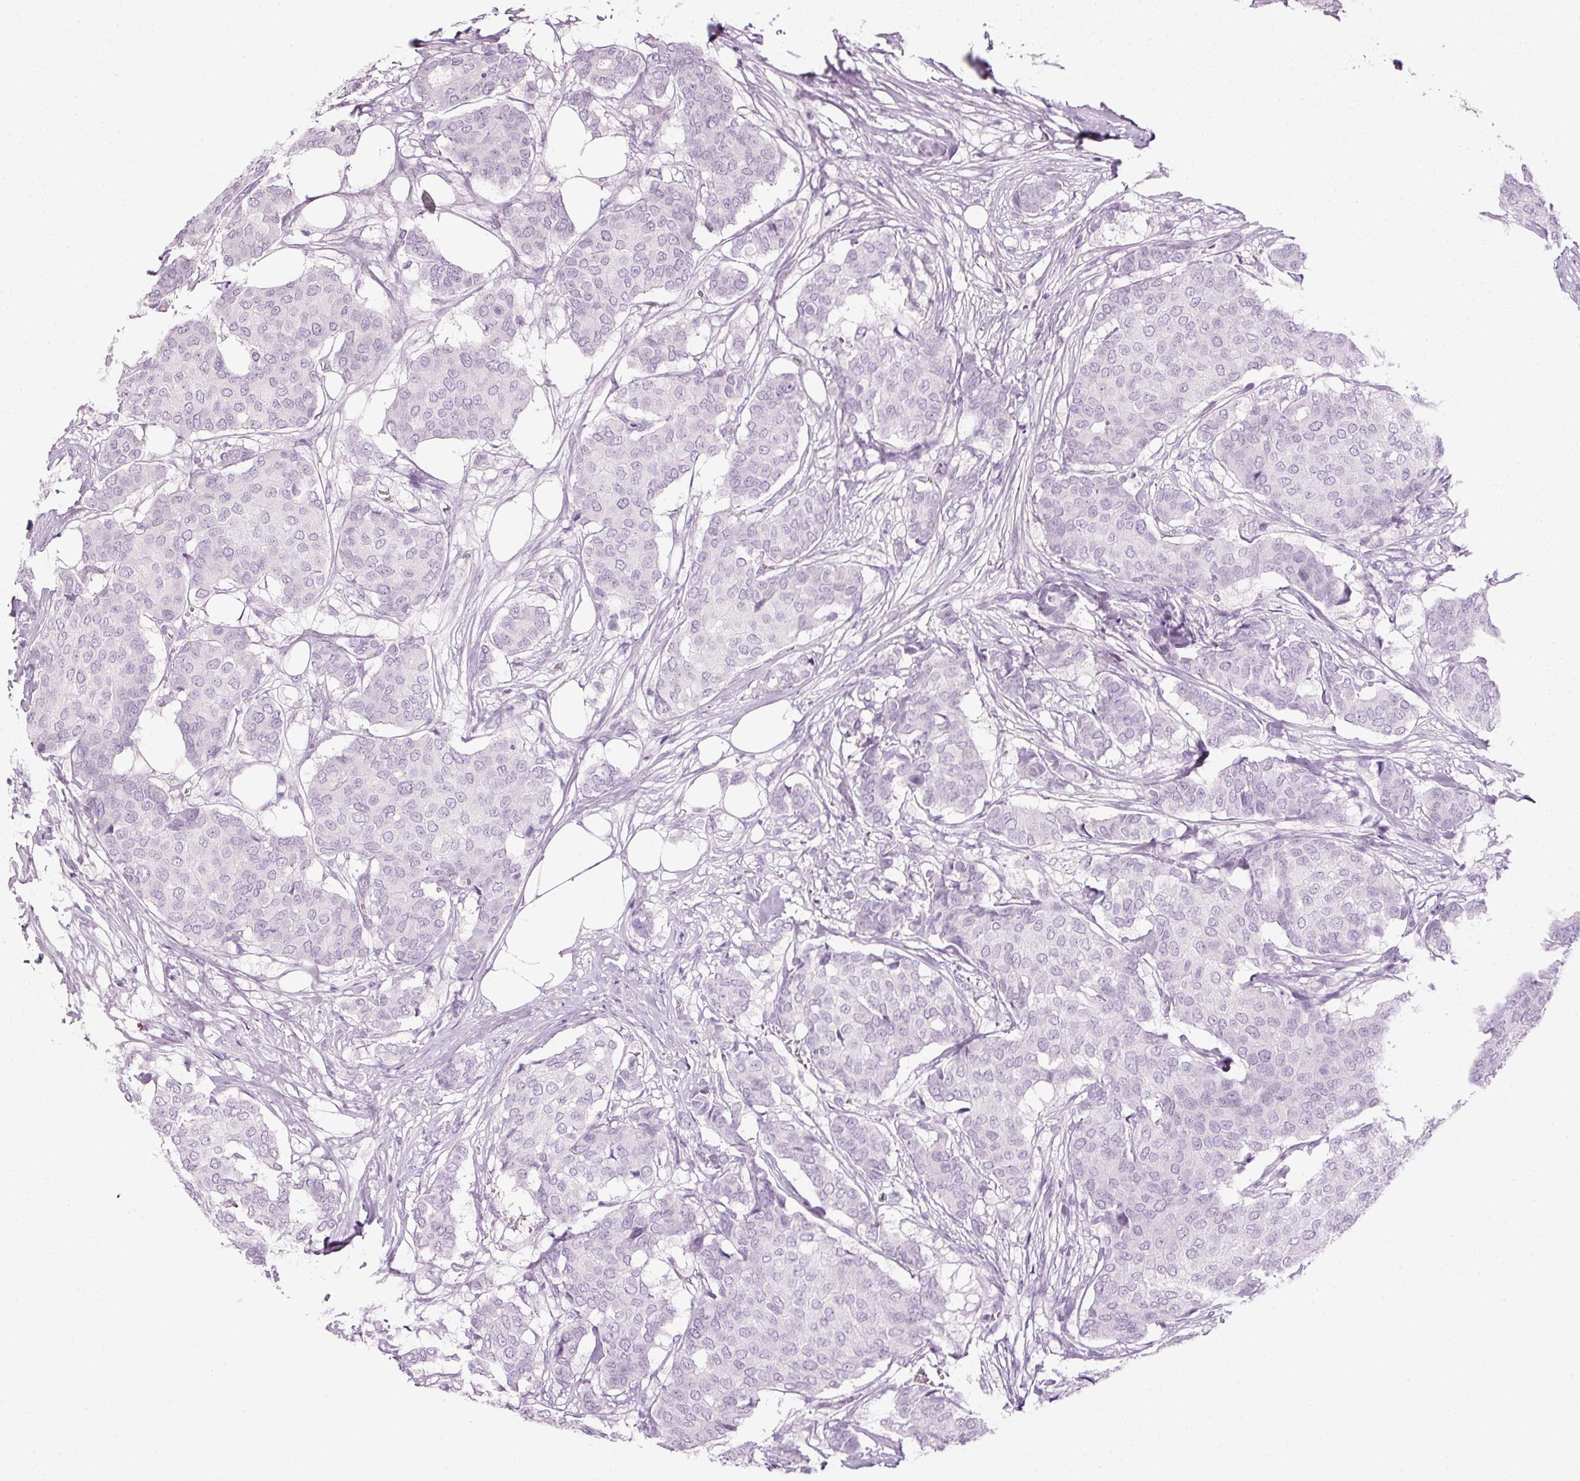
{"staining": {"intensity": "negative", "quantity": "none", "location": "none"}, "tissue": "breast cancer", "cell_type": "Tumor cells", "image_type": "cancer", "snomed": [{"axis": "morphology", "description": "Duct carcinoma"}, {"axis": "topography", "description": "Breast"}], "caption": "Human breast cancer stained for a protein using IHC exhibits no positivity in tumor cells.", "gene": "ANKRD20A1", "patient": {"sex": "female", "age": 75}}